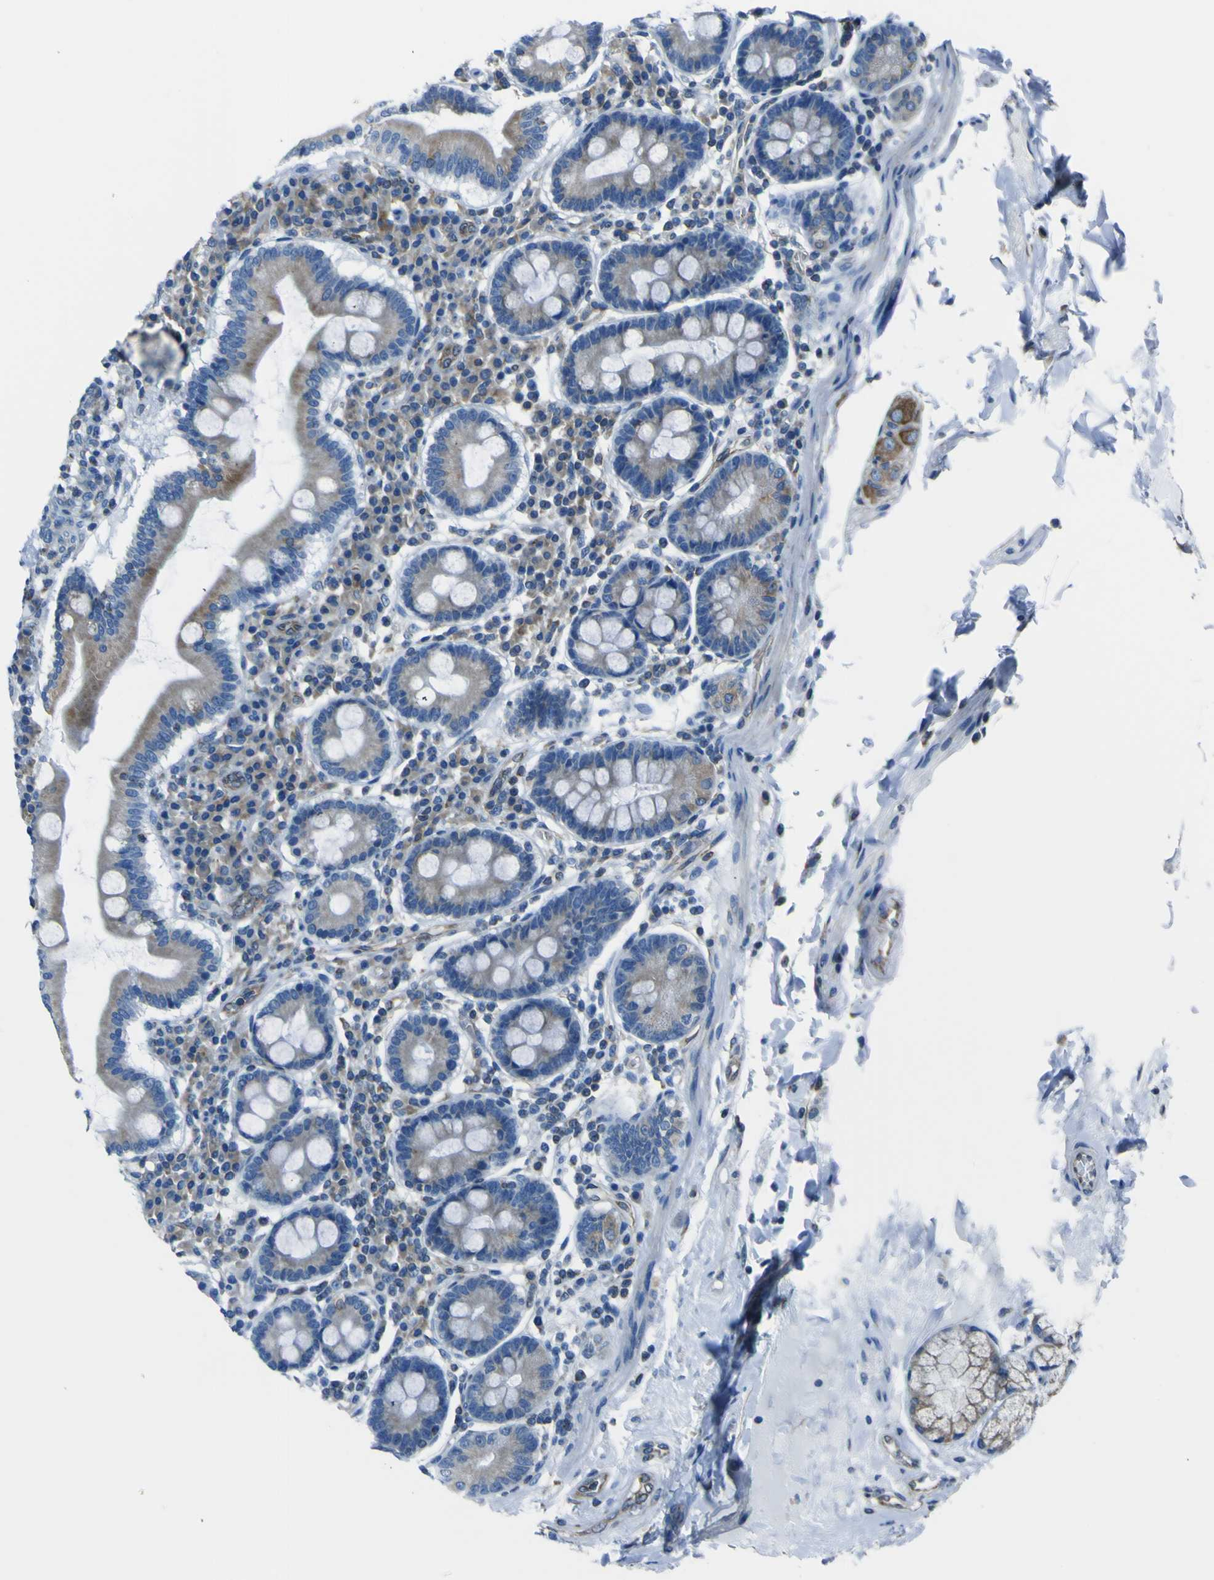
{"staining": {"intensity": "negative", "quantity": "none", "location": "none"}, "tissue": "duodenum", "cell_type": "Glandular cells", "image_type": "normal", "snomed": [{"axis": "morphology", "description": "Normal tissue, NOS"}, {"axis": "topography", "description": "Duodenum"}], "caption": "The image exhibits no significant staining in glandular cells of duodenum. (IHC, brightfield microscopy, high magnification).", "gene": "STIM1", "patient": {"sex": "male", "age": 50}}